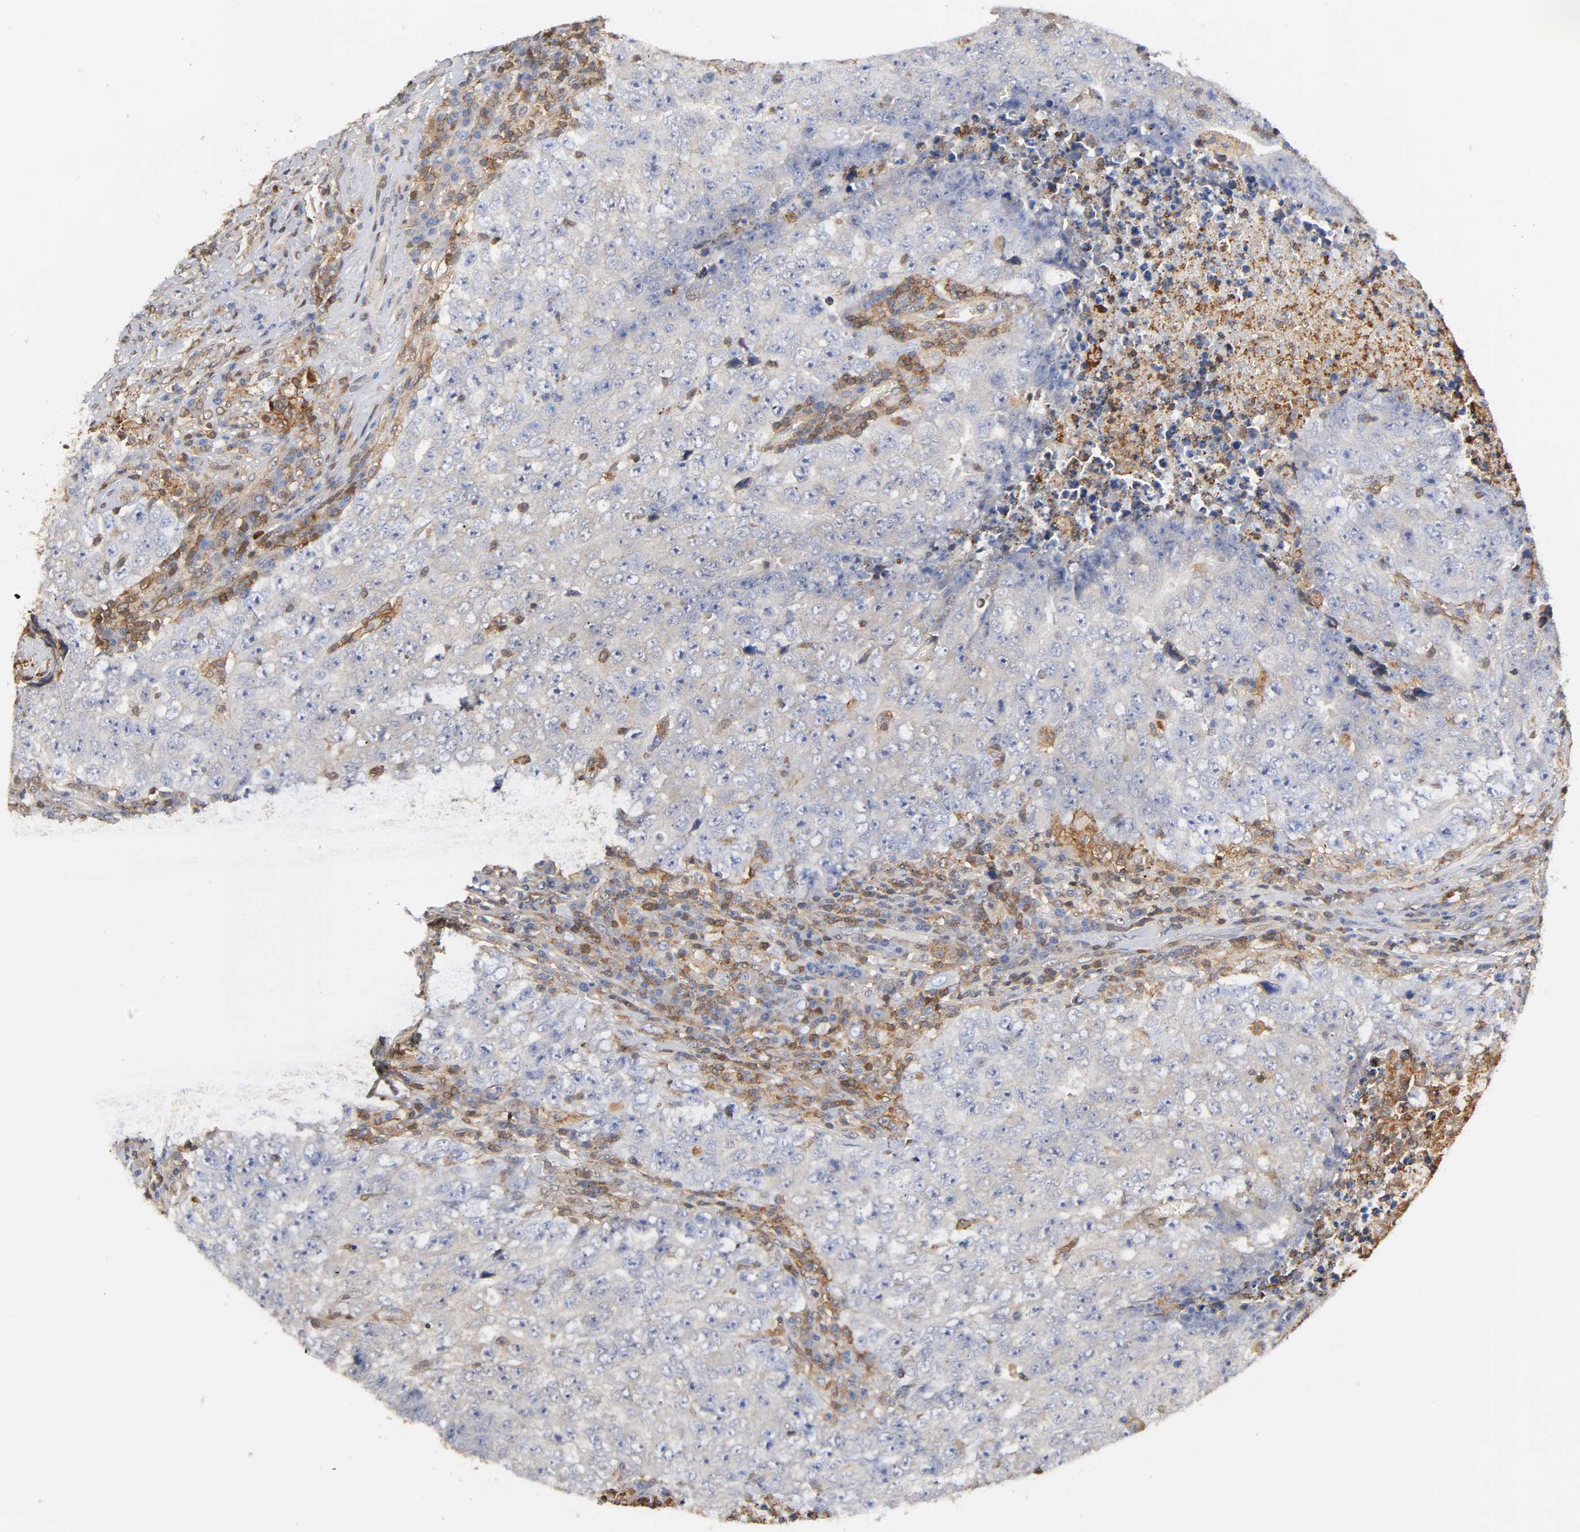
{"staining": {"intensity": "negative", "quantity": "none", "location": "none"}, "tissue": "testis cancer", "cell_type": "Tumor cells", "image_type": "cancer", "snomed": [{"axis": "morphology", "description": "Necrosis, NOS"}, {"axis": "morphology", "description": "Carcinoma, Embryonal, NOS"}, {"axis": "topography", "description": "Testis"}], "caption": "IHC of human testis cancer (embryonal carcinoma) demonstrates no positivity in tumor cells.", "gene": "ANXA11", "patient": {"sex": "male", "age": 19}}